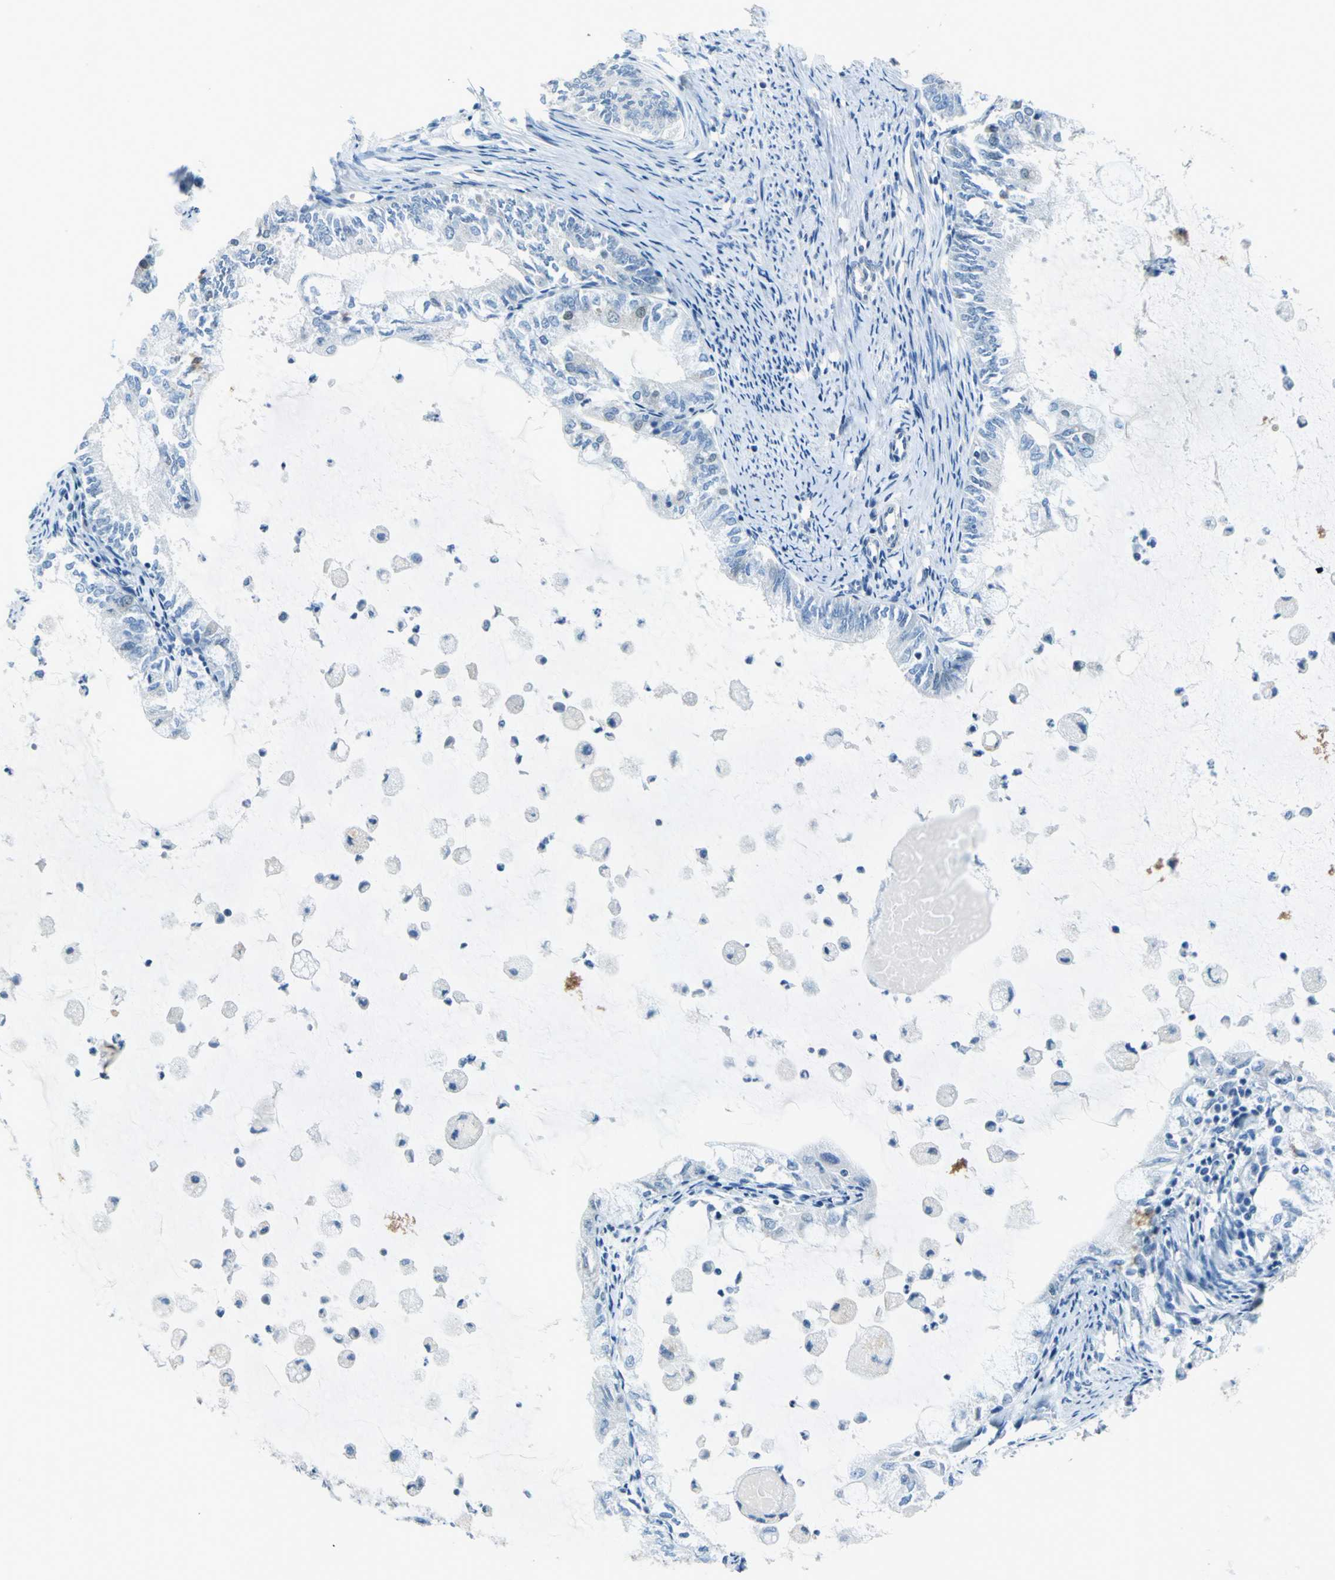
{"staining": {"intensity": "negative", "quantity": "none", "location": "none"}, "tissue": "endometrial cancer", "cell_type": "Tumor cells", "image_type": "cancer", "snomed": [{"axis": "morphology", "description": "Adenocarcinoma, NOS"}, {"axis": "topography", "description": "Endometrium"}], "caption": "This photomicrograph is of endometrial adenocarcinoma stained with immunohistochemistry to label a protein in brown with the nuclei are counter-stained blue. There is no positivity in tumor cells.", "gene": "PIN1", "patient": {"sex": "female", "age": 86}}